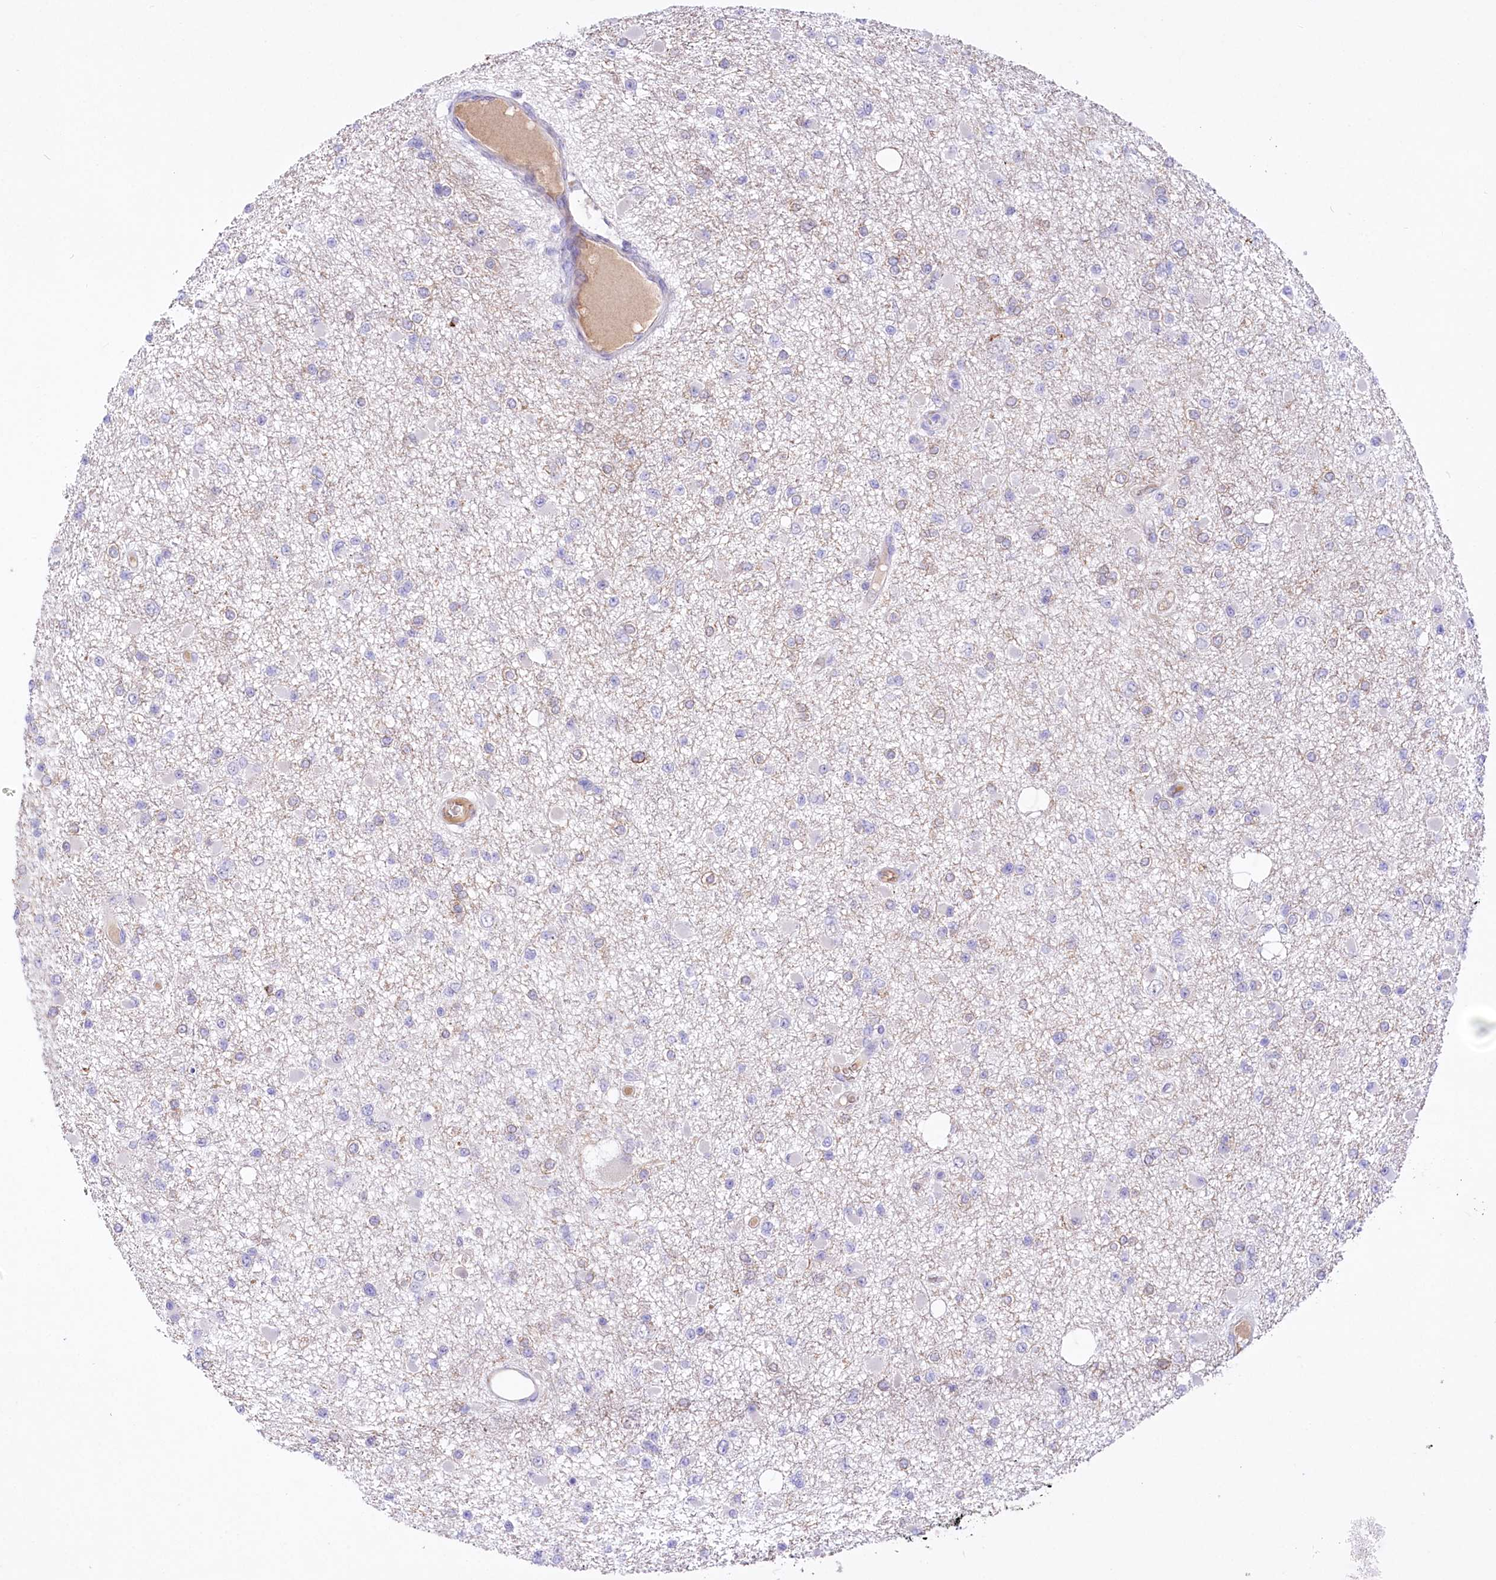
{"staining": {"intensity": "negative", "quantity": "none", "location": "none"}, "tissue": "glioma", "cell_type": "Tumor cells", "image_type": "cancer", "snomed": [{"axis": "morphology", "description": "Glioma, malignant, Low grade"}, {"axis": "topography", "description": "Brain"}], "caption": "Protein analysis of malignant glioma (low-grade) demonstrates no significant positivity in tumor cells.", "gene": "CEP164", "patient": {"sex": "female", "age": 22}}